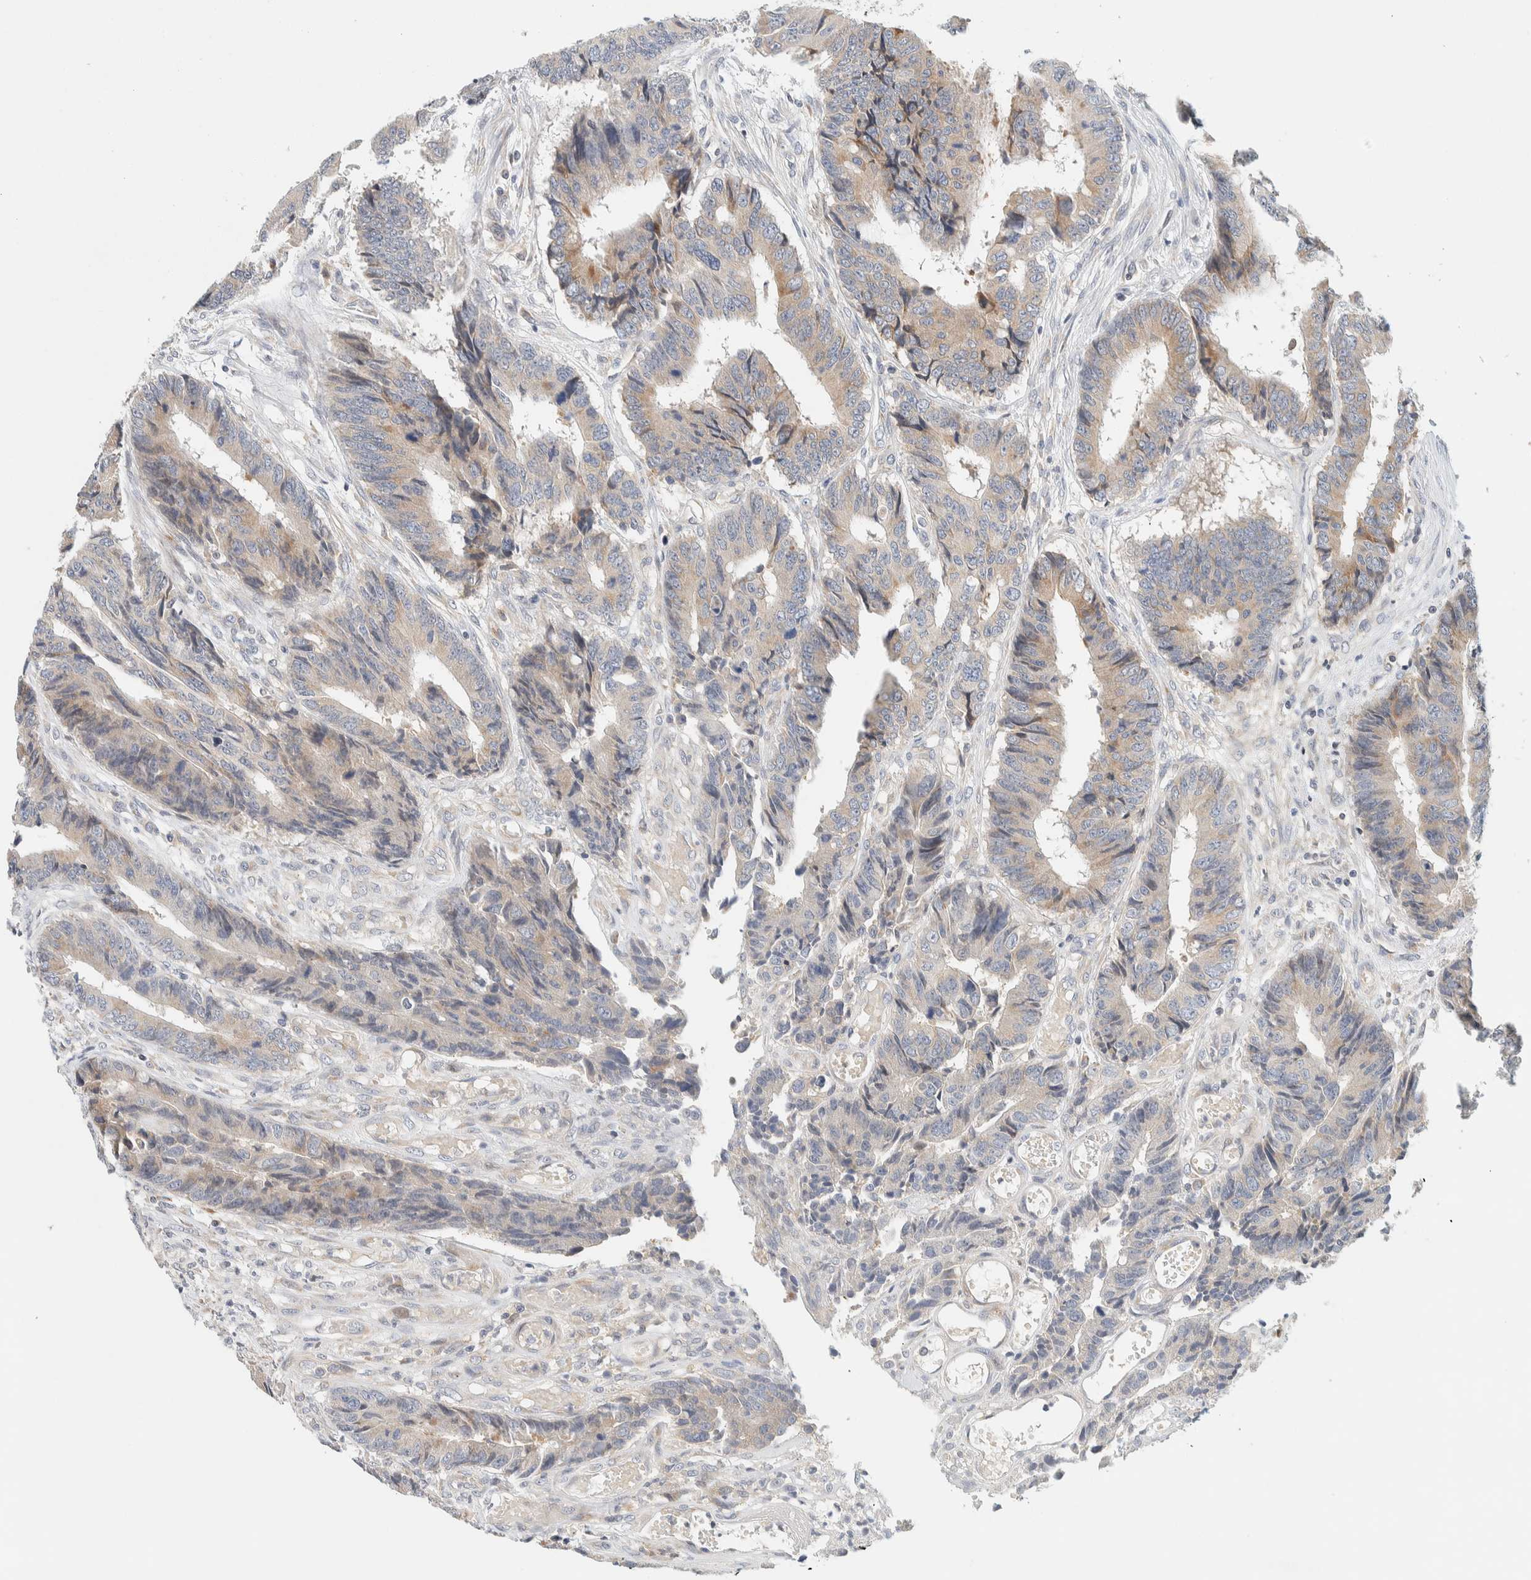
{"staining": {"intensity": "weak", "quantity": "25%-75%", "location": "cytoplasmic/membranous"}, "tissue": "colorectal cancer", "cell_type": "Tumor cells", "image_type": "cancer", "snomed": [{"axis": "morphology", "description": "Adenocarcinoma, NOS"}, {"axis": "topography", "description": "Rectum"}], "caption": "Colorectal adenocarcinoma stained for a protein displays weak cytoplasmic/membranous positivity in tumor cells.", "gene": "SUMF2", "patient": {"sex": "male", "age": 84}}